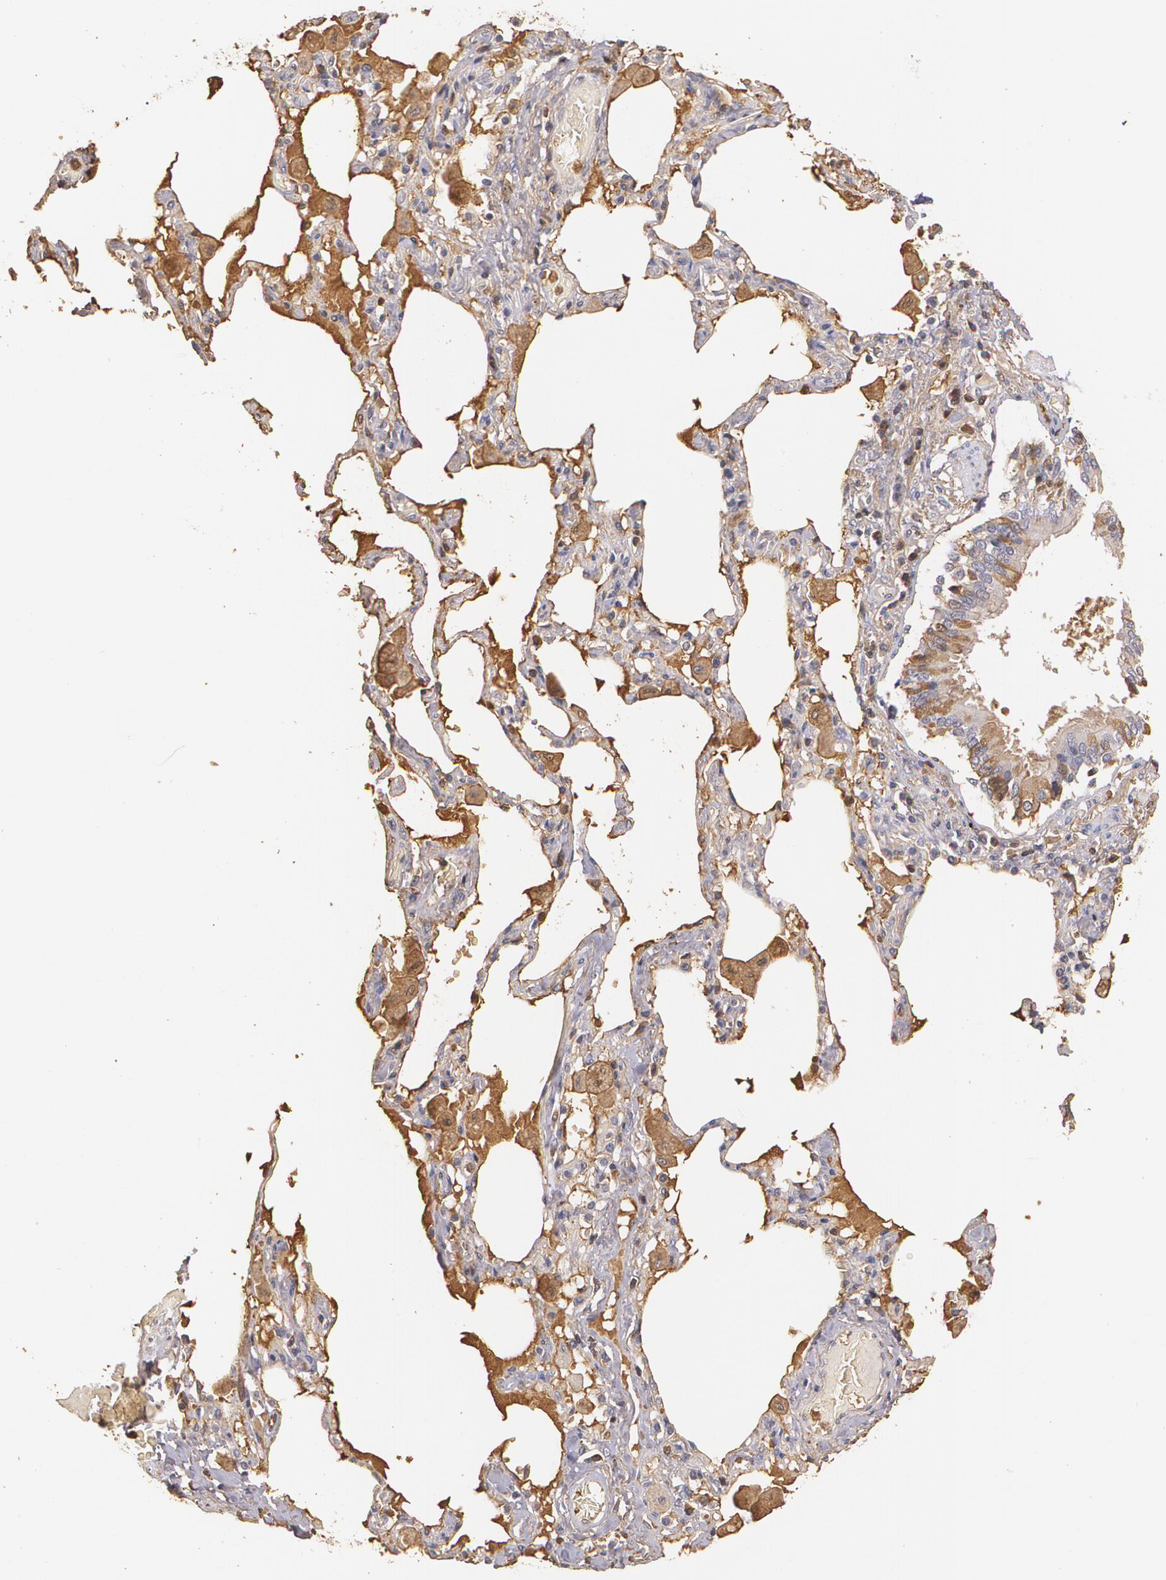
{"staining": {"intensity": "weak", "quantity": ">75%", "location": "cytoplasmic/membranous"}, "tissue": "bronchus", "cell_type": "Respiratory epithelial cells", "image_type": "normal", "snomed": [{"axis": "morphology", "description": "Normal tissue, NOS"}, {"axis": "morphology", "description": "Squamous cell carcinoma, NOS"}, {"axis": "topography", "description": "Bronchus"}, {"axis": "topography", "description": "Lung"}], "caption": "Immunohistochemistry (IHC) histopathology image of unremarkable bronchus: human bronchus stained using immunohistochemistry shows low levels of weak protein expression localized specifically in the cytoplasmic/membranous of respiratory epithelial cells, appearing as a cytoplasmic/membranous brown color.", "gene": "PTS", "patient": {"sex": "female", "age": 47}}